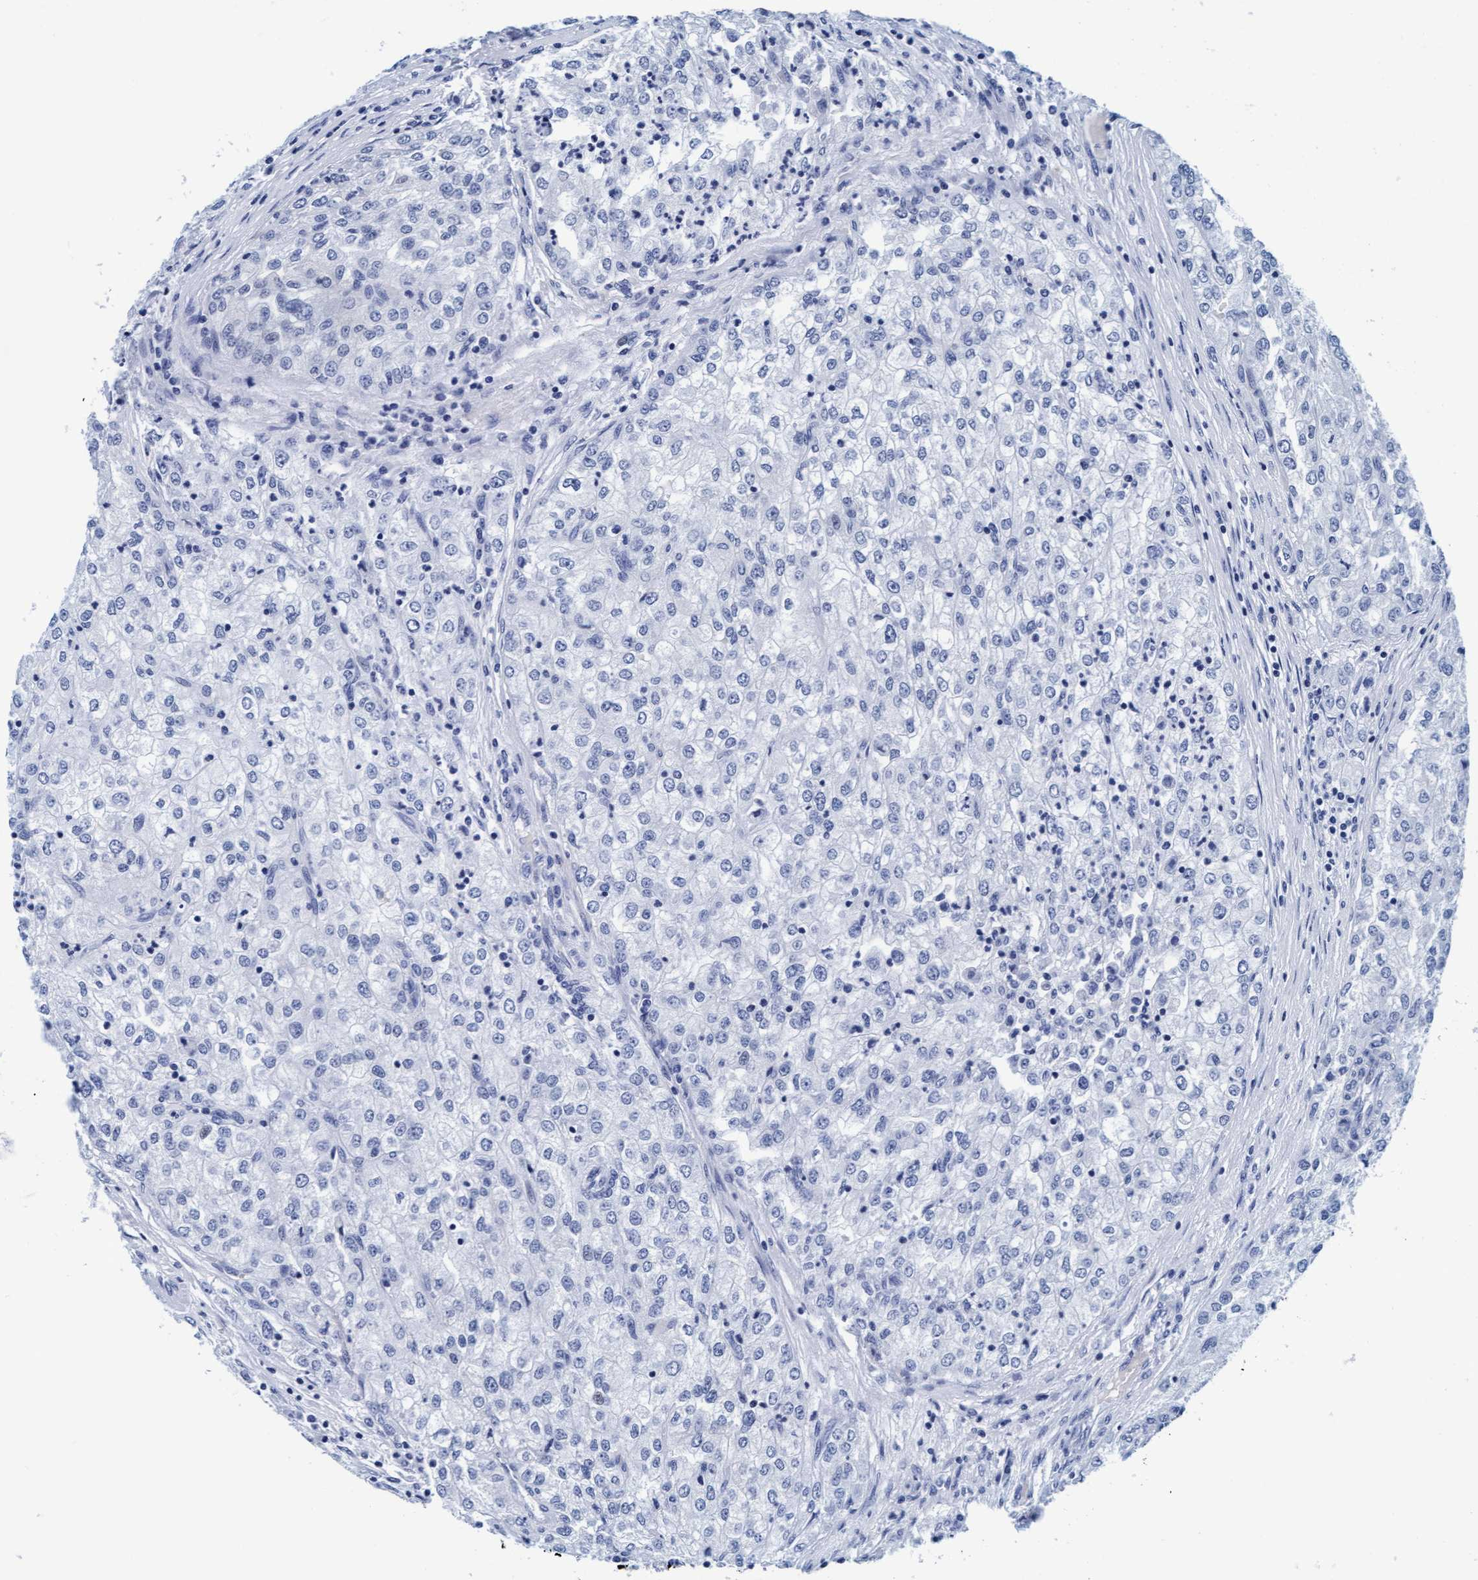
{"staining": {"intensity": "negative", "quantity": "none", "location": "none"}, "tissue": "renal cancer", "cell_type": "Tumor cells", "image_type": "cancer", "snomed": [{"axis": "morphology", "description": "Adenocarcinoma, NOS"}, {"axis": "topography", "description": "Kidney"}], "caption": "A histopathology image of human renal cancer (adenocarcinoma) is negative for staining in tumor cells.", "gene": "ARSG", "patient": {"sex": "female", "age": 54}}